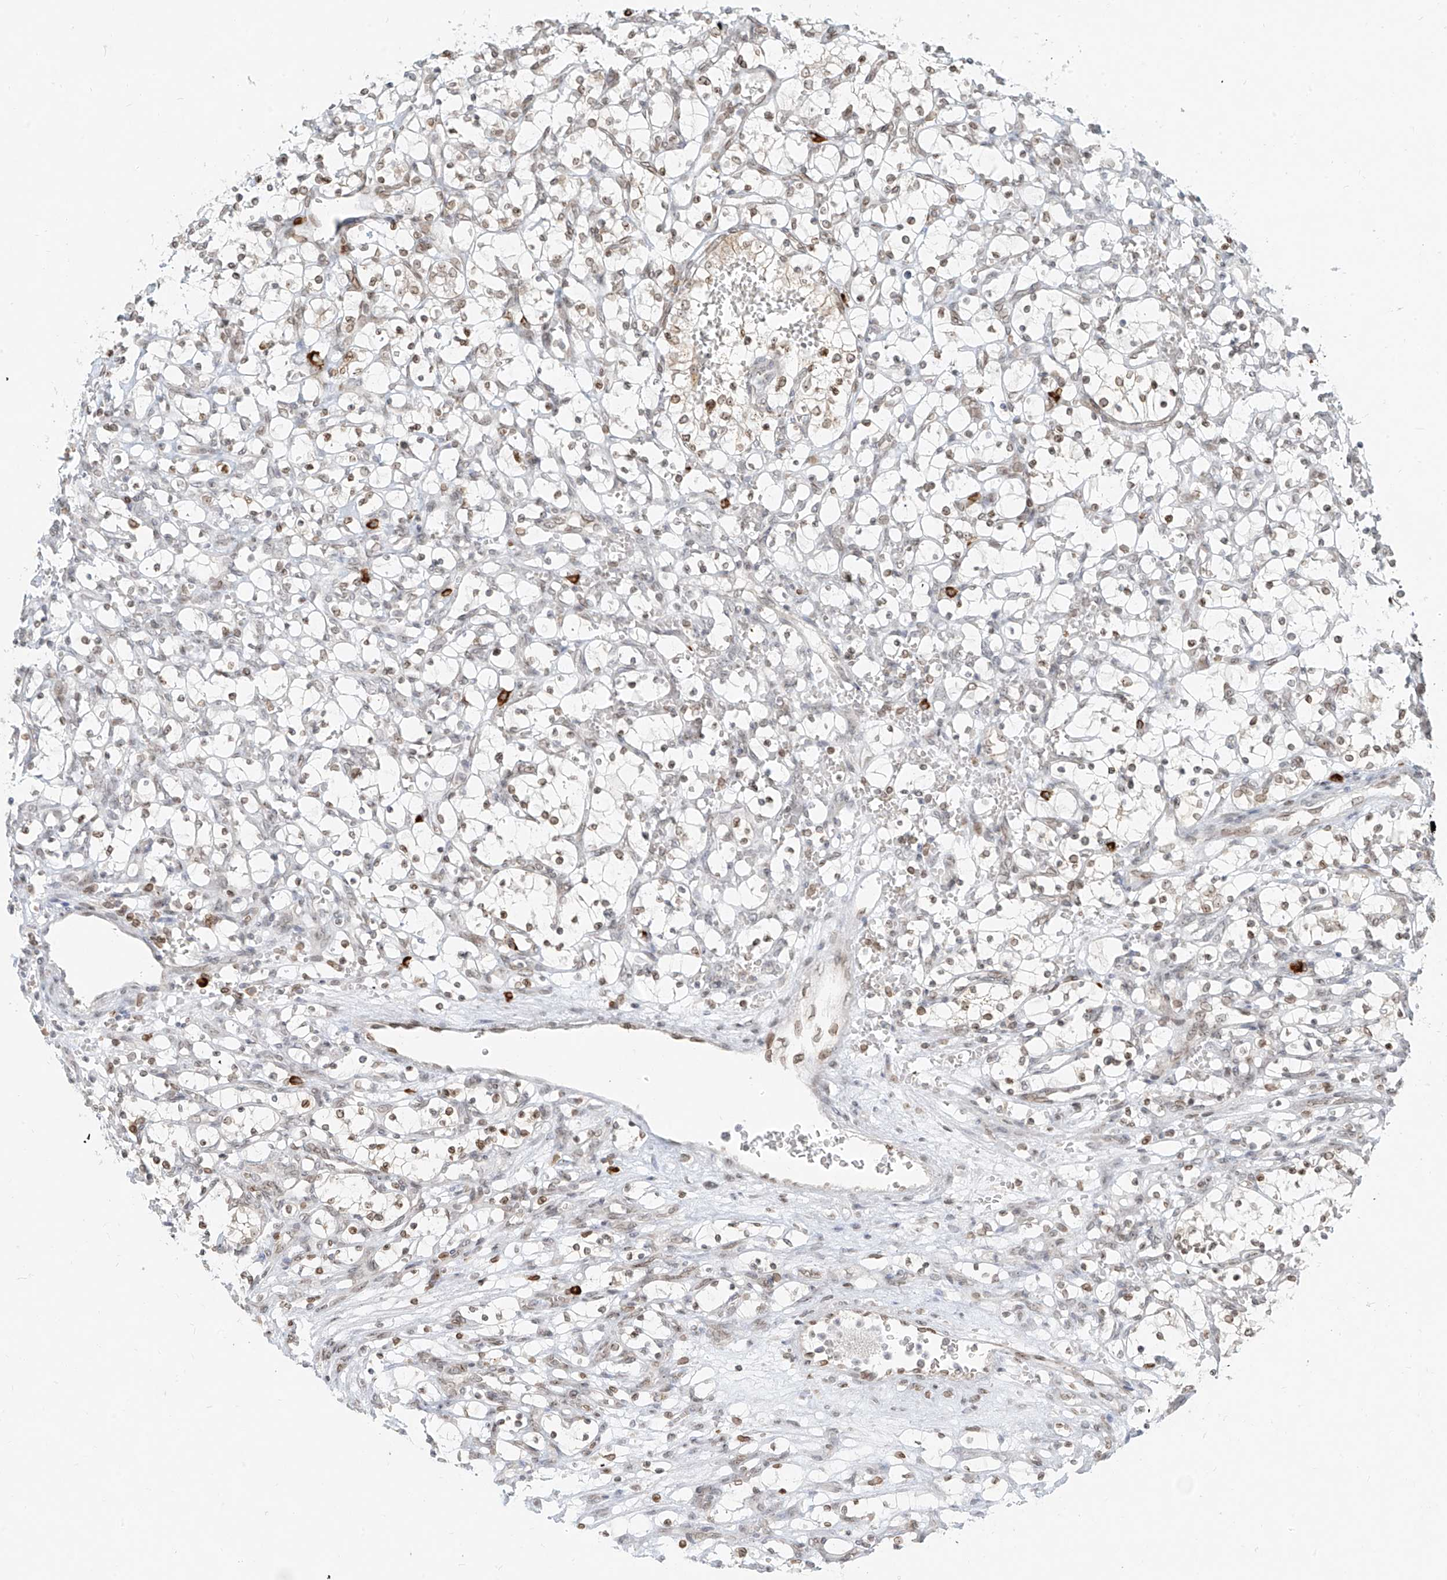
{"staining": {"intensity": "moderate", "quantity": "25%-75%", "location": "cytoplasmic/membranous,nuclear"}, "tissue": "renal cancer", "cell_type": "Tumor cells", "image_type": "cancer", "snomed": [{"axis": "morphology", "description": "Adenocarcinoma, NOS"}, {"axis": "topography", "description": "Kidney"}], "caption": "Approximately 25%-75% of tumor cells in renal adenocarcinoma demonstrate moderate cytoplasmic/membranous and nuclear protein expression as visualized by brown immunohistochemical staining.", "gene": "SAMD15", "patient": {"sex": "female", "age": 69}}